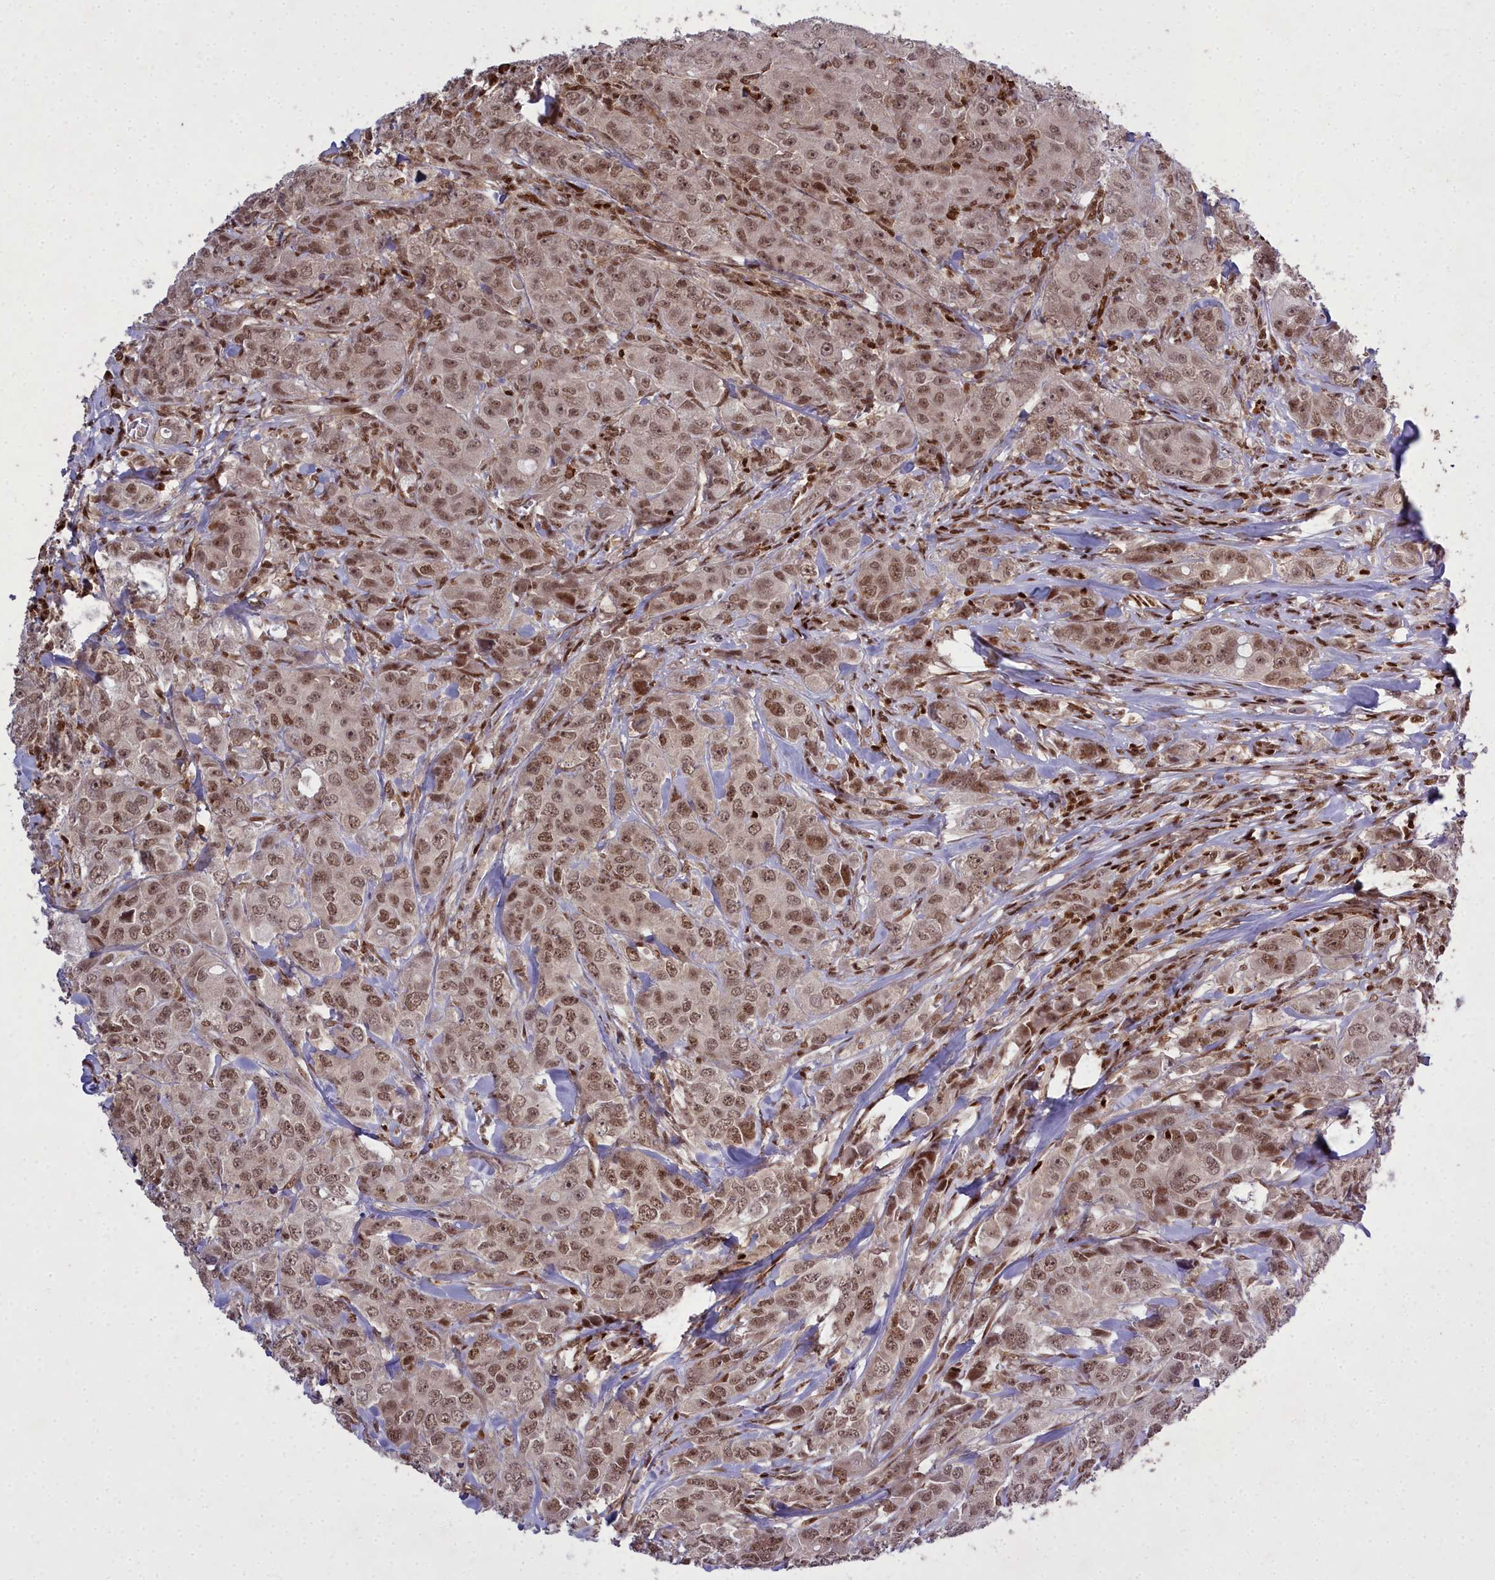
{"staining": {"intensity": "moderate", "quantity": ">75%", "location": "nuclear"}, "tissue": "breast cancer", "cell_type": "Tumor cells", "image_type": "cancer", "snomed": [{"axis": "morphology", "description": "Duct carcinoma"}, {"axis": "topography", "description": "Breast"}], "caption": "The immunohistochemical stain highlights moderate nuclear positivity in tumor cells of breast cancer (intraductal carcinoma) tissue.", "gene": "GMEB1", "patient": {"sex": "female", "age": 43}}